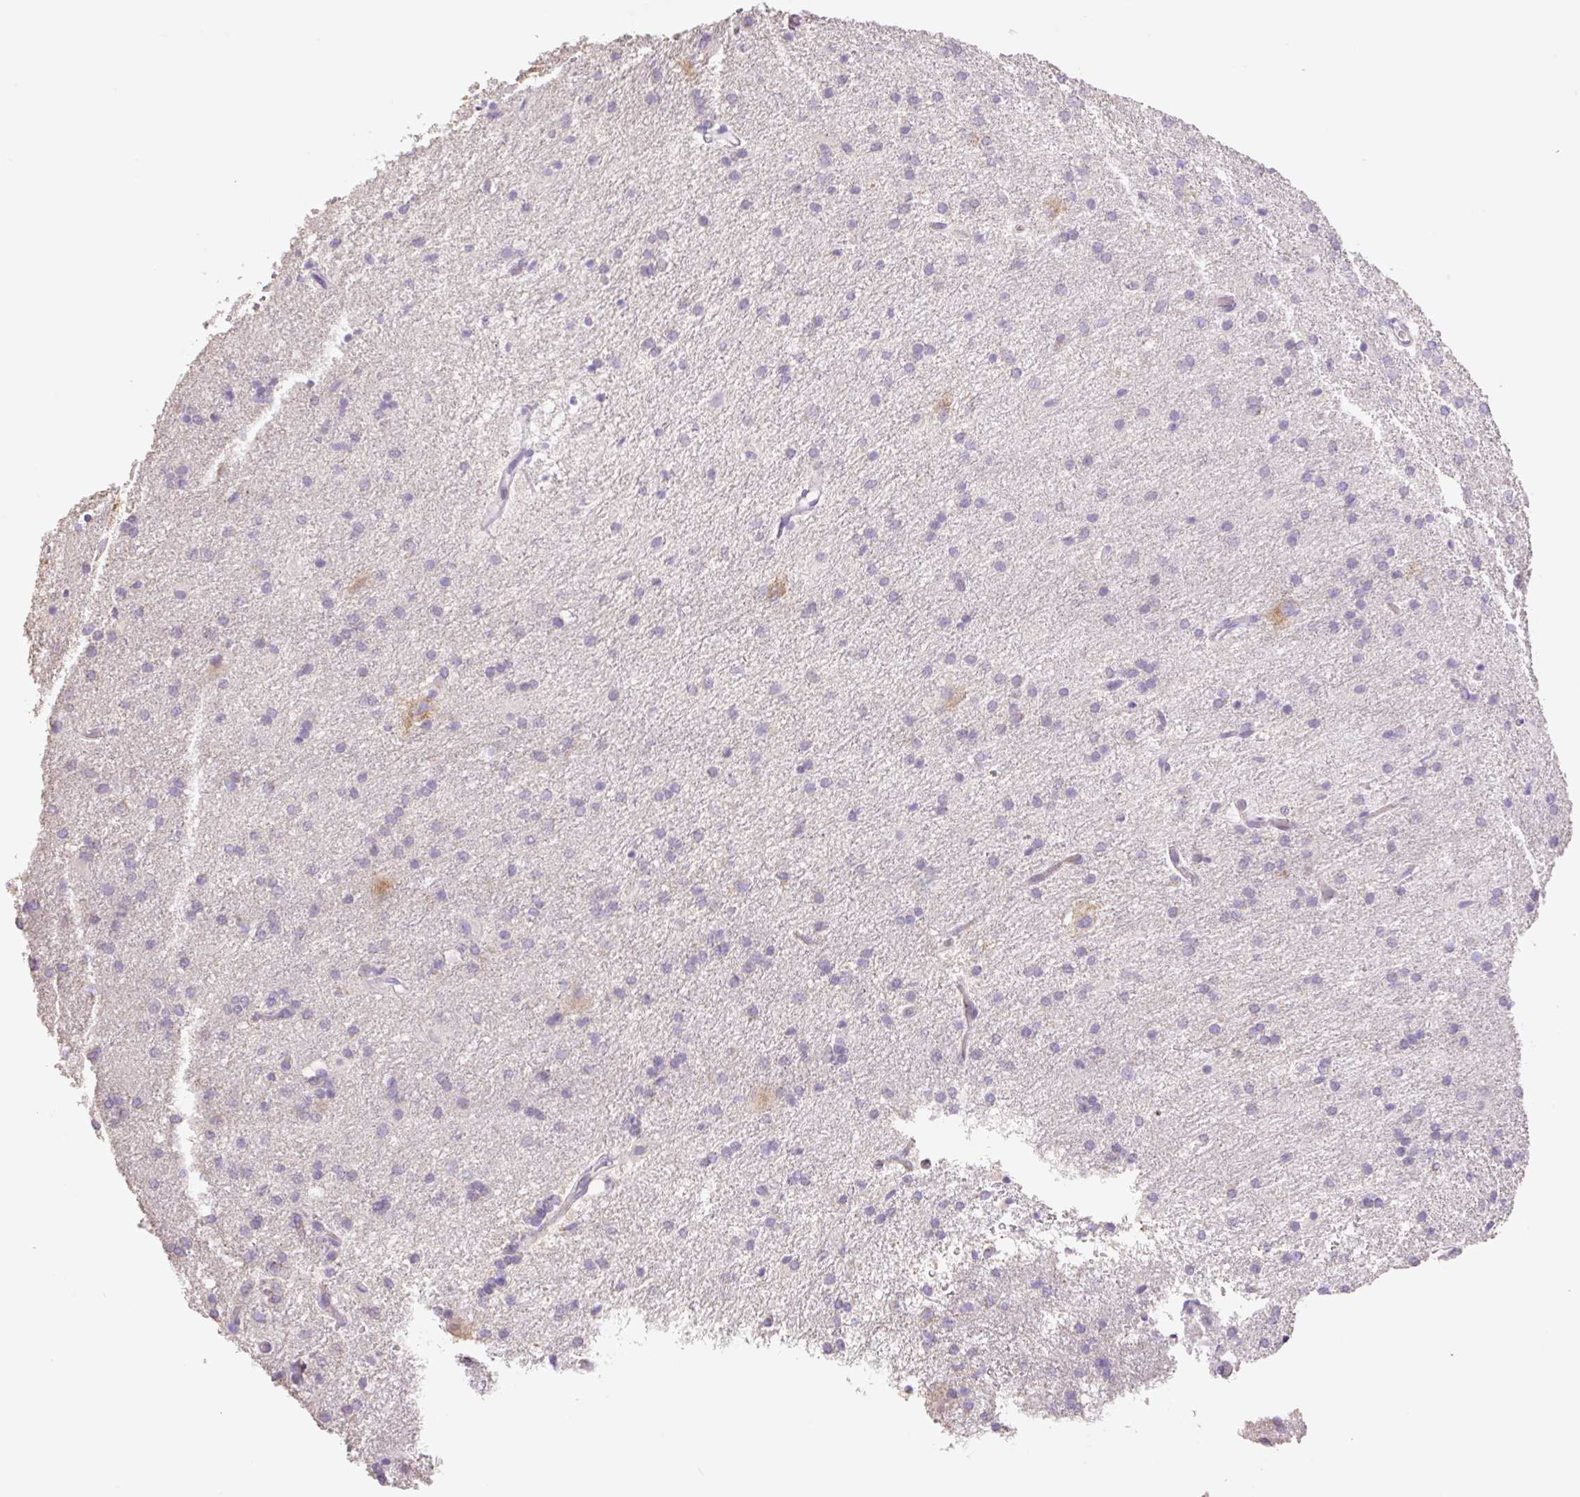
{"staining": {"intensity": "negative", "quantity": "none", "location": "none"}, "tissue": "glioma", "cell_type": "Tumor cells", "image_type": "cancer", "snomed": [{"axis": "morphology", "description": "Glioma, malignant, High grade"}, {"axis": "topography", "description": "Brain"}], "caption": "Immunohistochemistry histopathology image of neoplastic tissue: malignant glioma (high-grade) stained with DAB (3,3'-diaminobenzidine) shows no significant protein expression in tumor cells. The staining is performed using DAB (3,3'-diaminobenzidine) brown chromogen with nuclei counter-stained in using hematoxylin.", "gene": "COPZ2", "patient": {"sex": "female", "age": 50}}